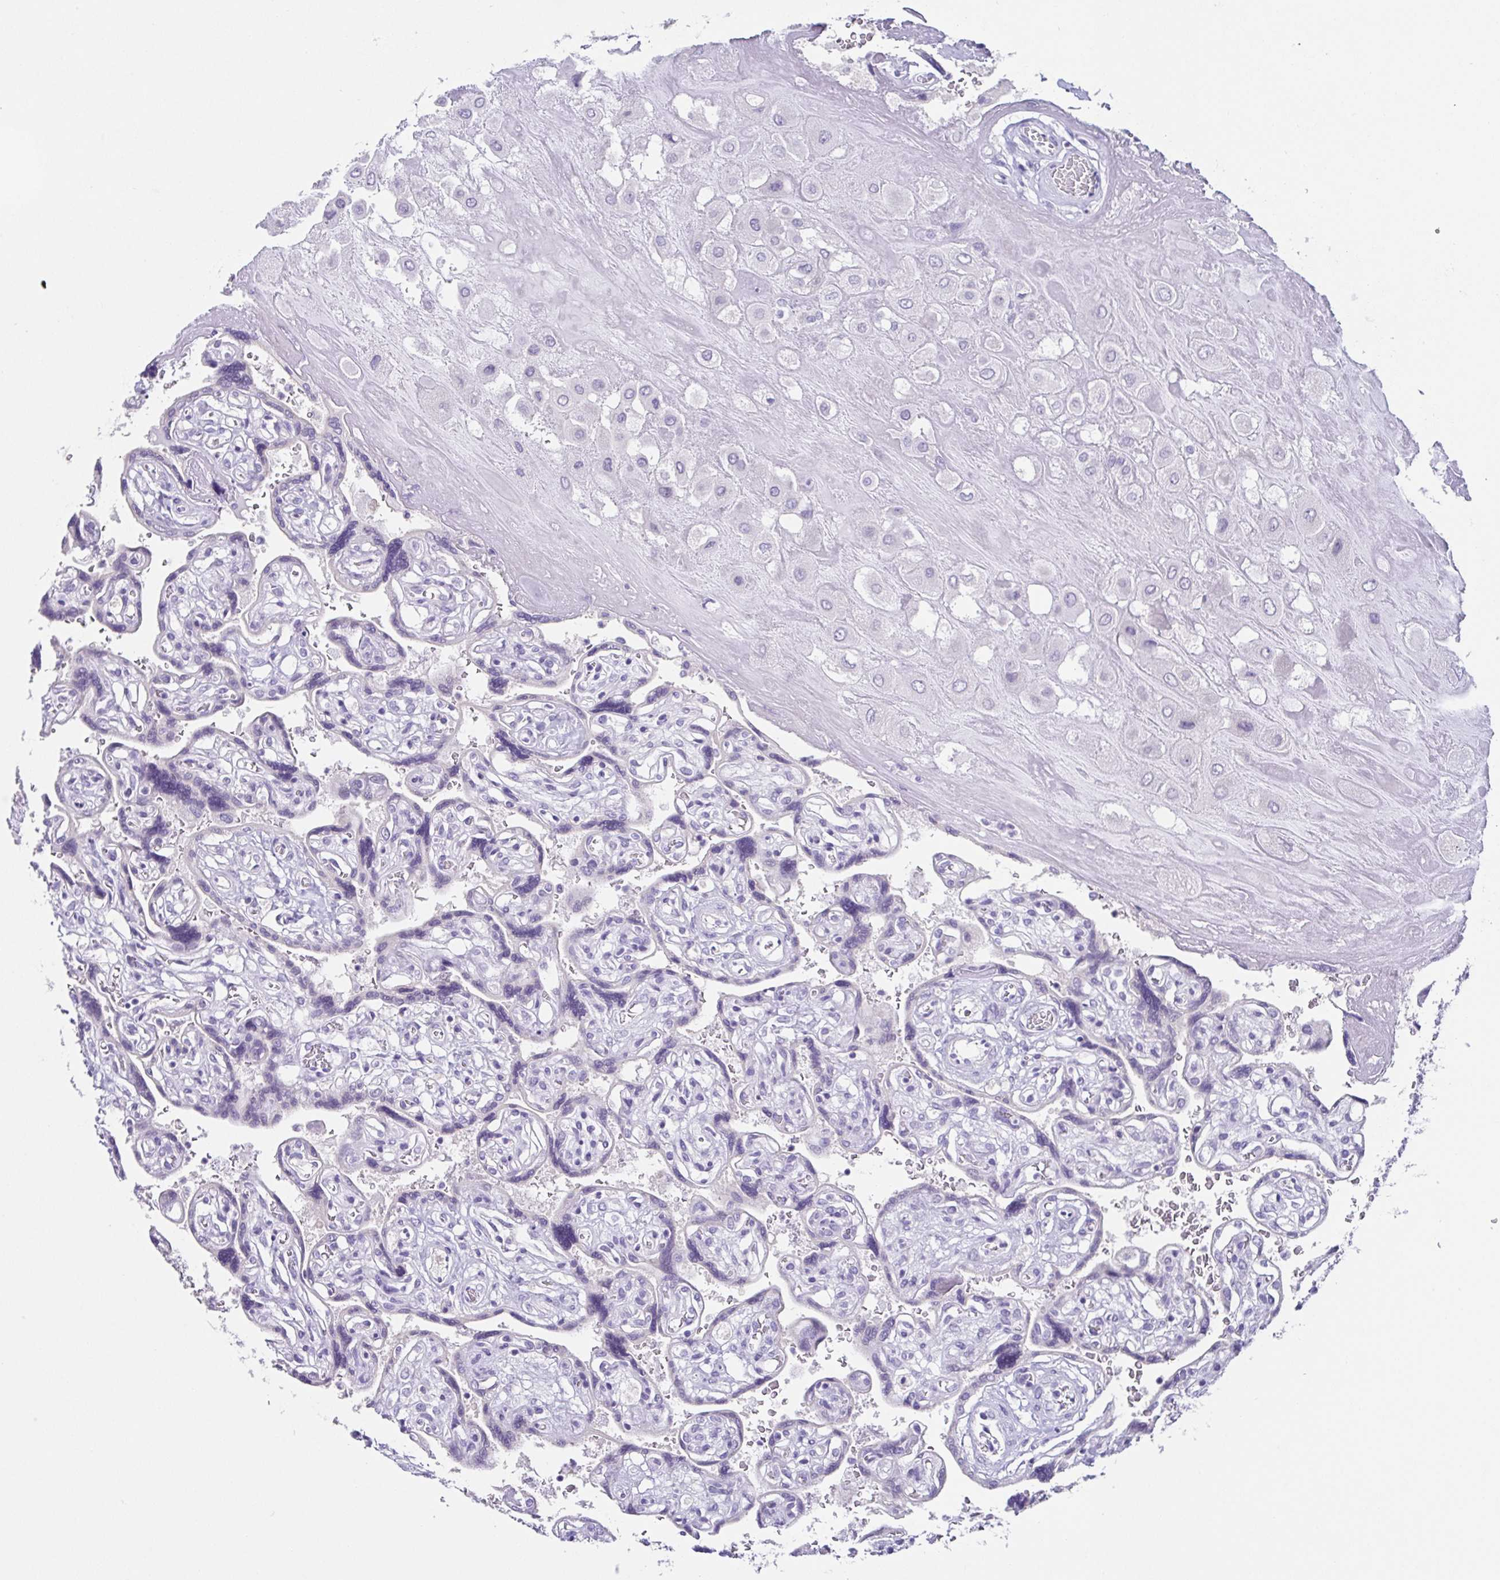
{"staining": {"intensity": "negative", "quantity": "none", "location": "none"}, "tissue": "placenta", "cell_type": "Decidual cells", "image_type": "normal", "snomed": [{"axis": "morphology", "description": "Normal tissue, NOS"}, {"axis": "topography", "description": "Placenta"}], "caption": "DAB immunohistochemical staining of unremarkable human placenta shows no significant positivity in decidual cells. (IHC, brightfield microscopy, high magnification).", "gene": "RDH11", "patient": {"sex": "female", "age": 32}}